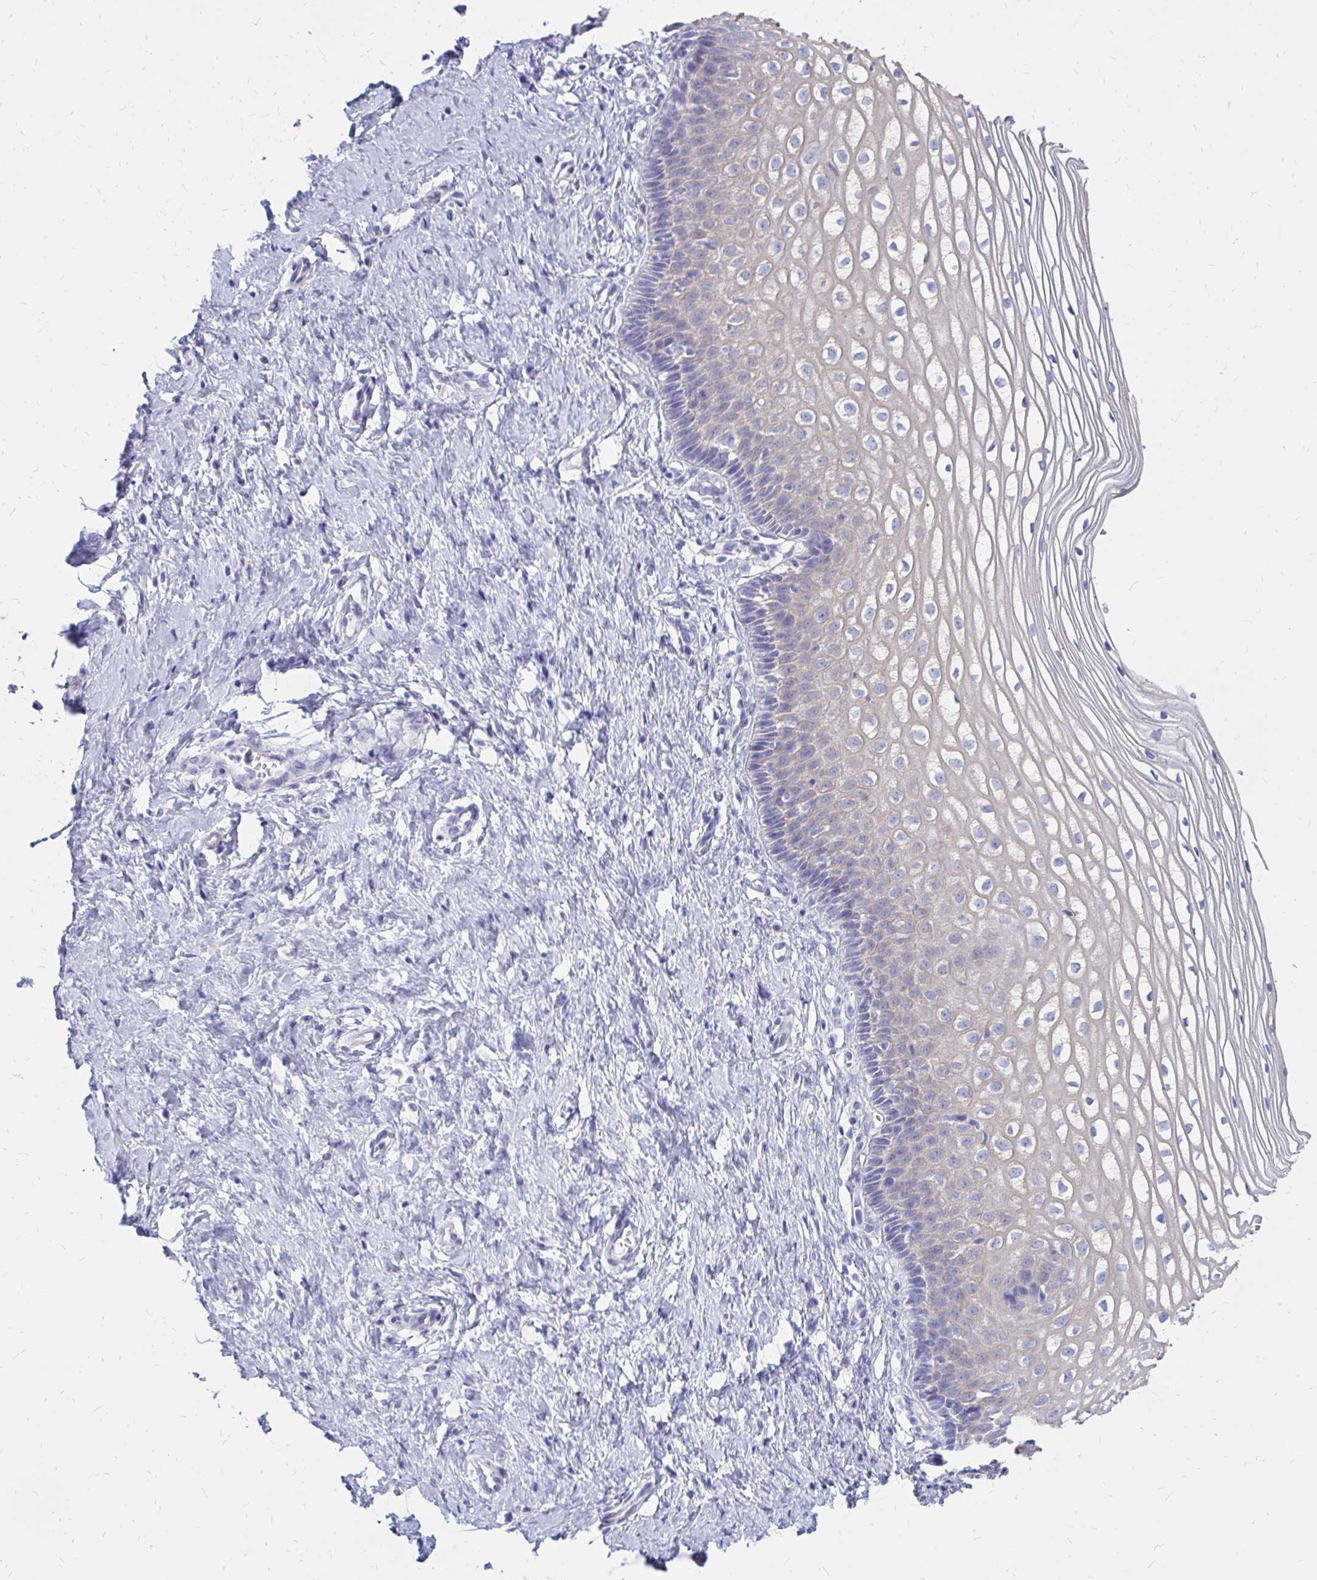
{"staining": {"intensity": "negative", "quantity": "none", "location": "none"}, "tissue": "cervix", "cell_type": "Glandular cells", "image_type": "normal", "snomed": [{"axis": "morphology", "description": "Normal tissue, NOS"}, {"axis": "topography", "description": "Cervix"}], "caption": "Immunohistochemistry photomicrograph of benign cervix stained for a protein (brown), which exhibits no positivity in glandular cells. (IHC, brightfield microscopy, high magnification).", "gene": "IGSF5", "patient": {"sex": "female", "age": 36}}